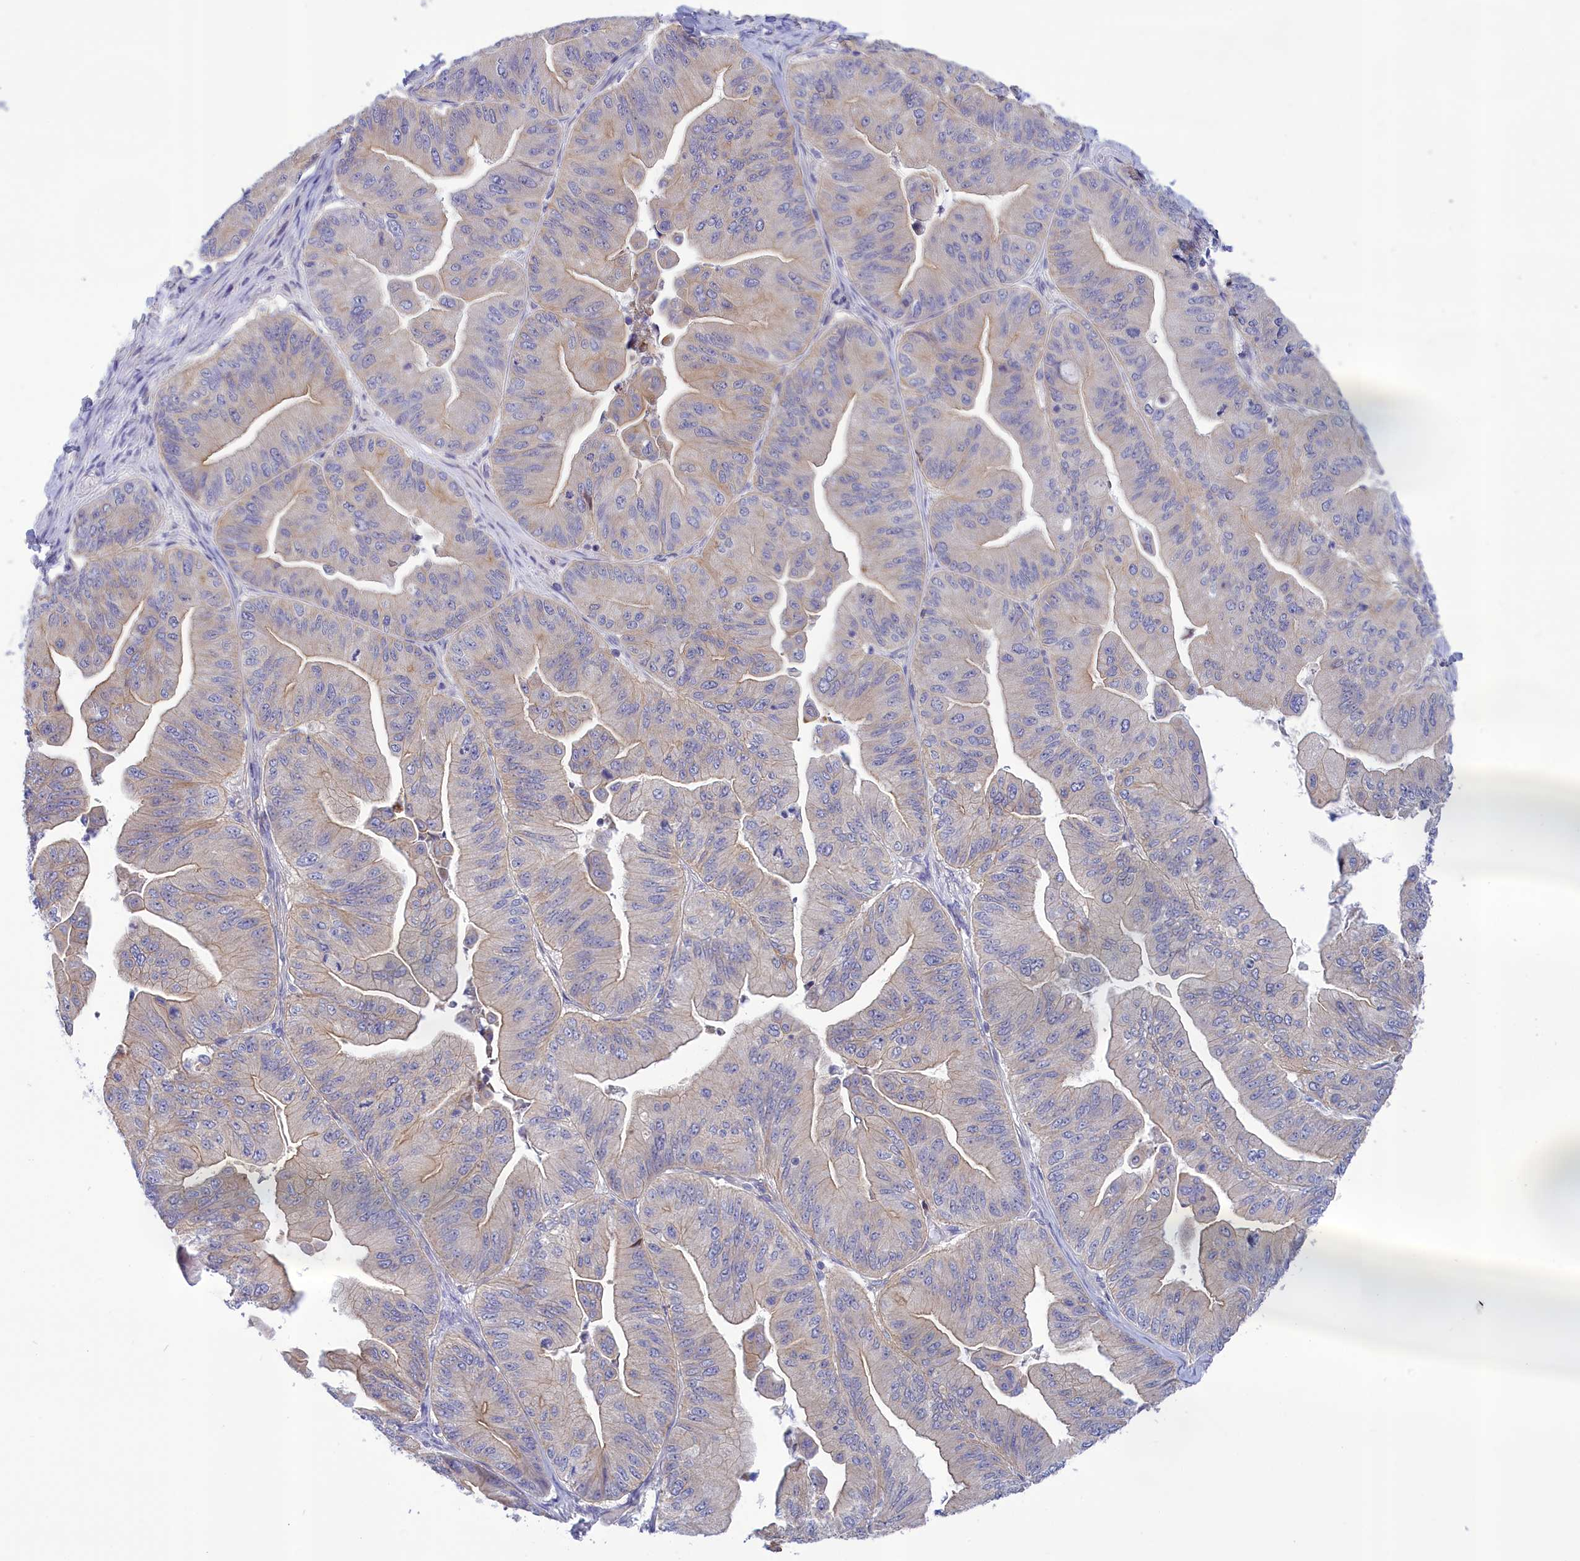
{"staining": {"intensity": "moderate", "quantity": "<25%", "location": "cytoplasmic/membranous"}, "tissue": "ovarian cancer", "cell_type": "Tumor cells", "image_type": "cancer", "snomed": [{"axis": "morphology", "description": "Cystadenocarcinoma, mucinous, NOS"}, {"axis": "topography", "description": "Ovary"}], "caption": "Immunohistochemical staining of ovarian cancer (mucinous cystadenocarcinoma) reveals low levels of moderate cytoplasmic/membranous expression in approximately <25% of tumor cells.", "gene": "CORO2A", "patient": {"sex": "female", "age": 61}}